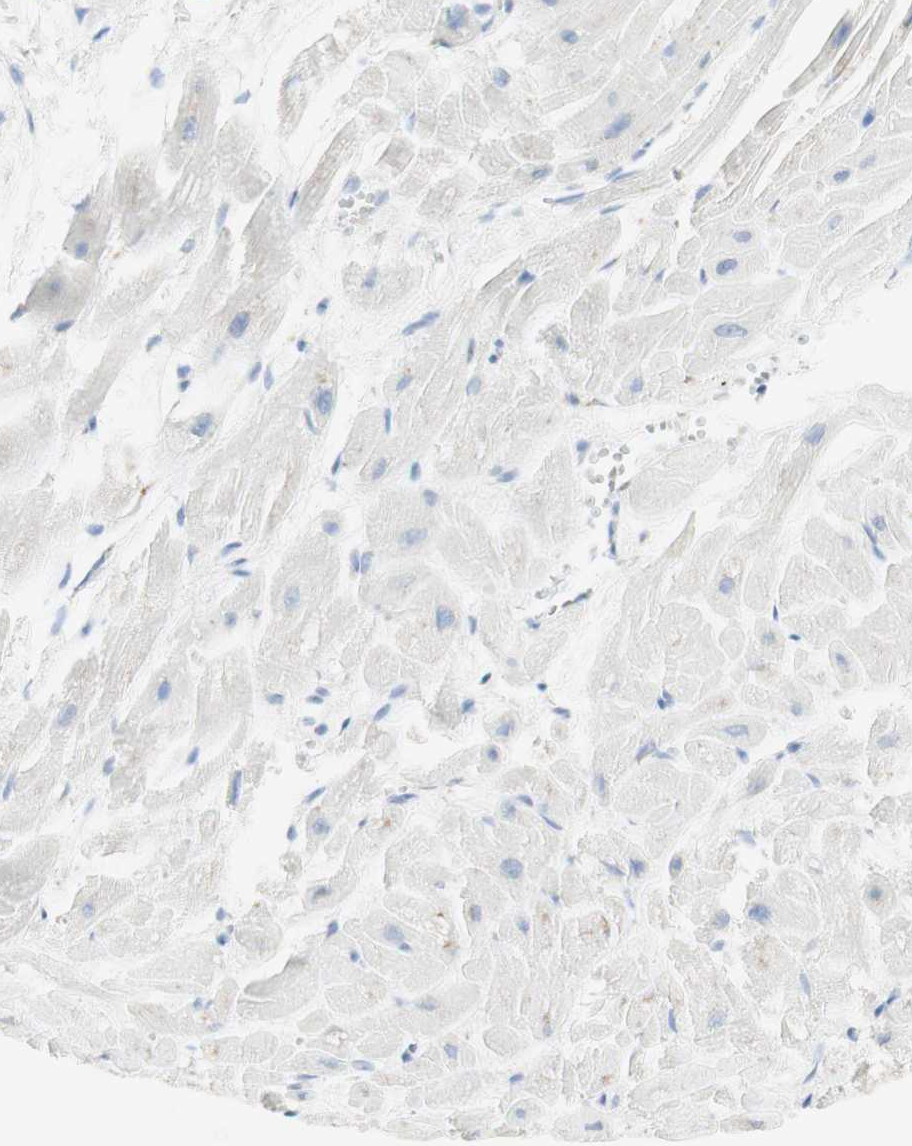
{"staining": {"intensity": "weak", "quantity": "<25%", "location": "cytoplasmic/membranous"}, "tissue": "heart muscle", "cell_type": "Cardiomyocytes", "image_type": "normal", "snomed": [{"axis": "morphology", "description": "Normal tissue, NOS"}, {"axis": "topography", "description": "Heart"}], "caption": "This histopathology image is of benign heart muscle stained with immunohistochemistry to label a protein in brown with the nuclei are counter-stained blue. There is no expression in cardiomyocytes. The staining was performed using DAB (3,3'-diaminobenzidine) to visualize the protein expression in brown, while the nuclei were stained in blue with hematoxylin (Magnification: 20x).", "gene": "MANEA", "patient": {"sex": "female", "age": 19}}